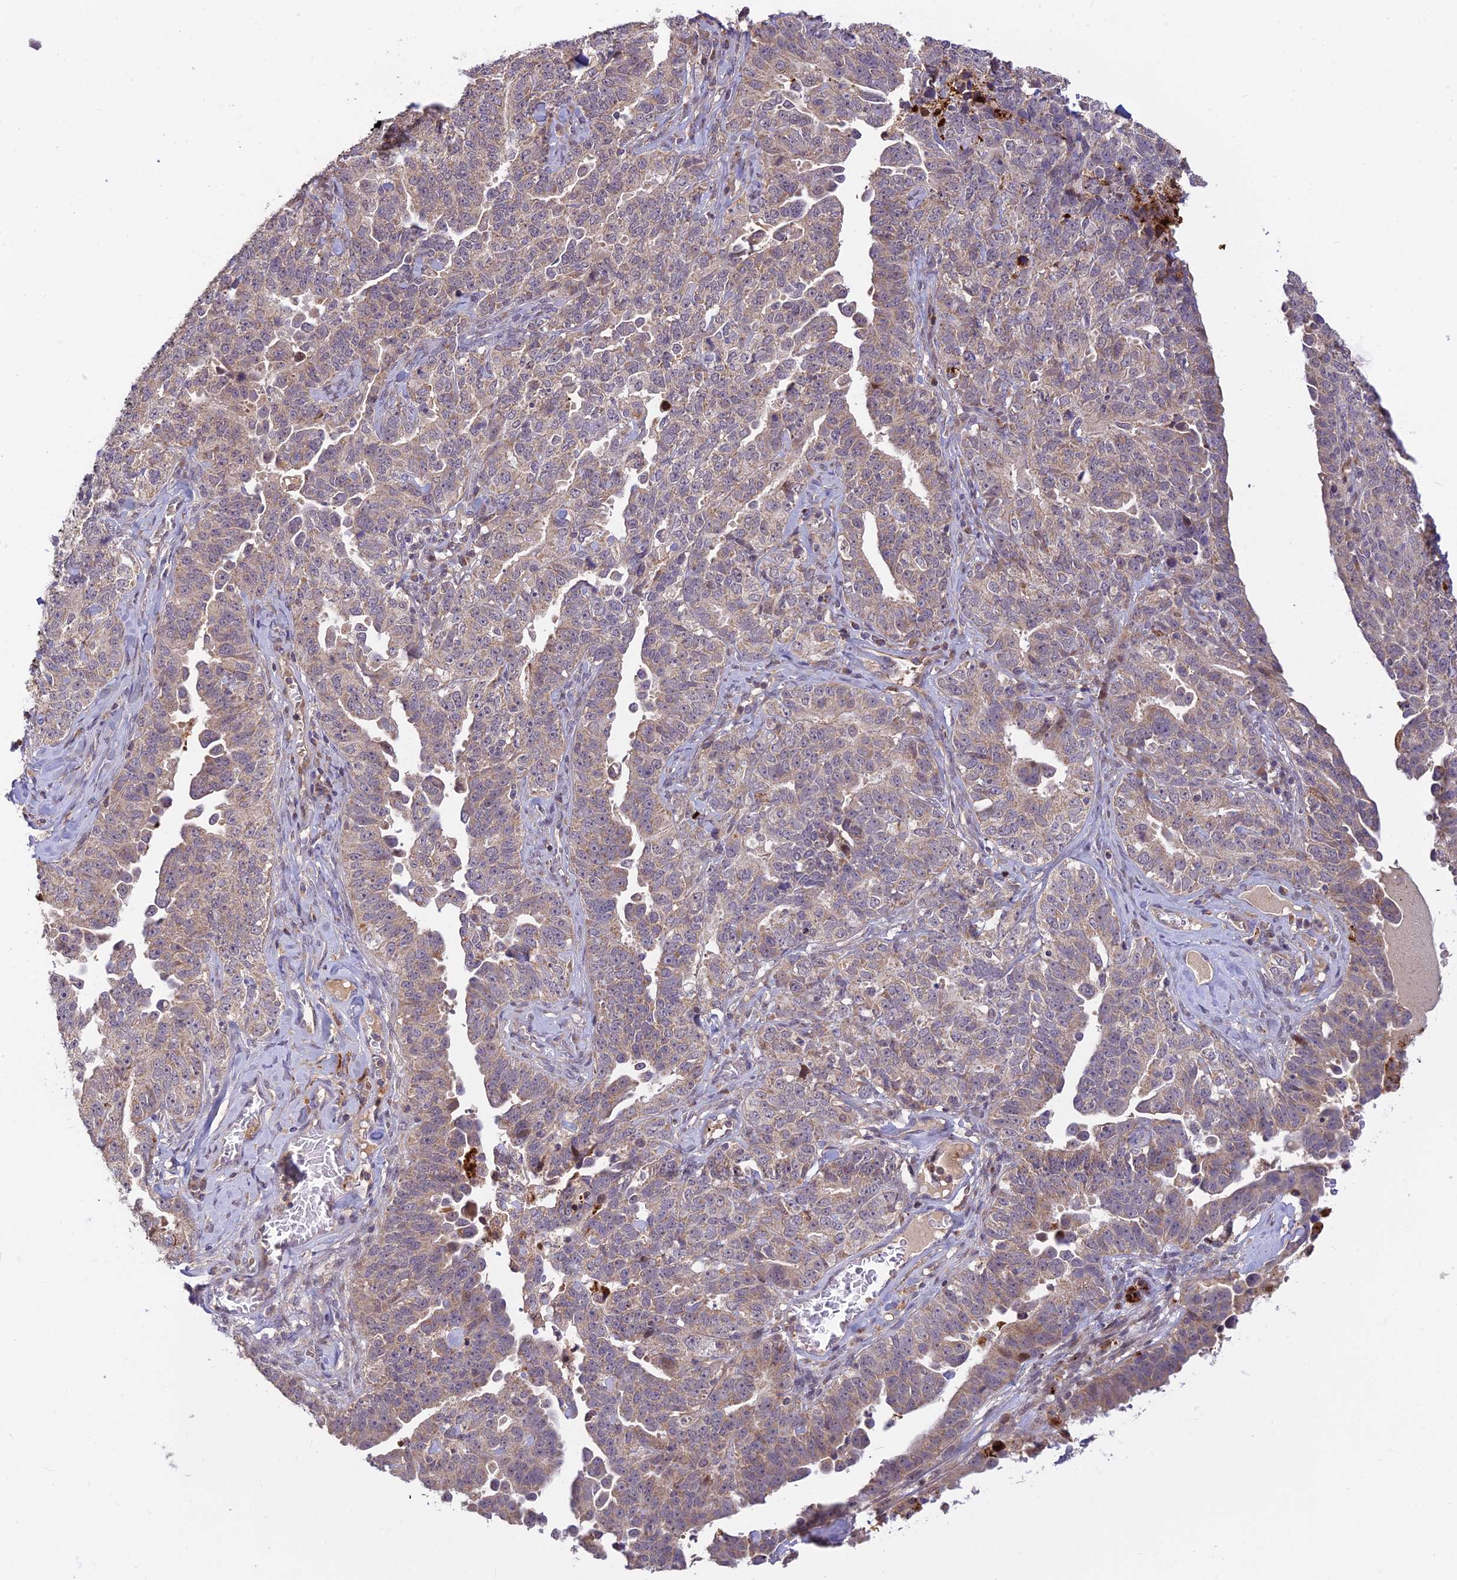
{"staining": {"intensity": "weak", "quantity": "<25%", "location": "cytoplasmic/membranous"}, "tissue": "ovarian cancer", "cell_type": "Tumor cells", "image_type": "cancer", "snomed": [{"axis": "morphology", "description": "Carcinoma, endometroid"}, {"axis": "topography", "description": "Ovary"}], "caption": "Ovarian endometroid carcinoma was stained to show a protein in brown. There is no significant positivity in tumor cells.", "gene": "ASPDH", "patient": {"sex": "female", "age": 62}}